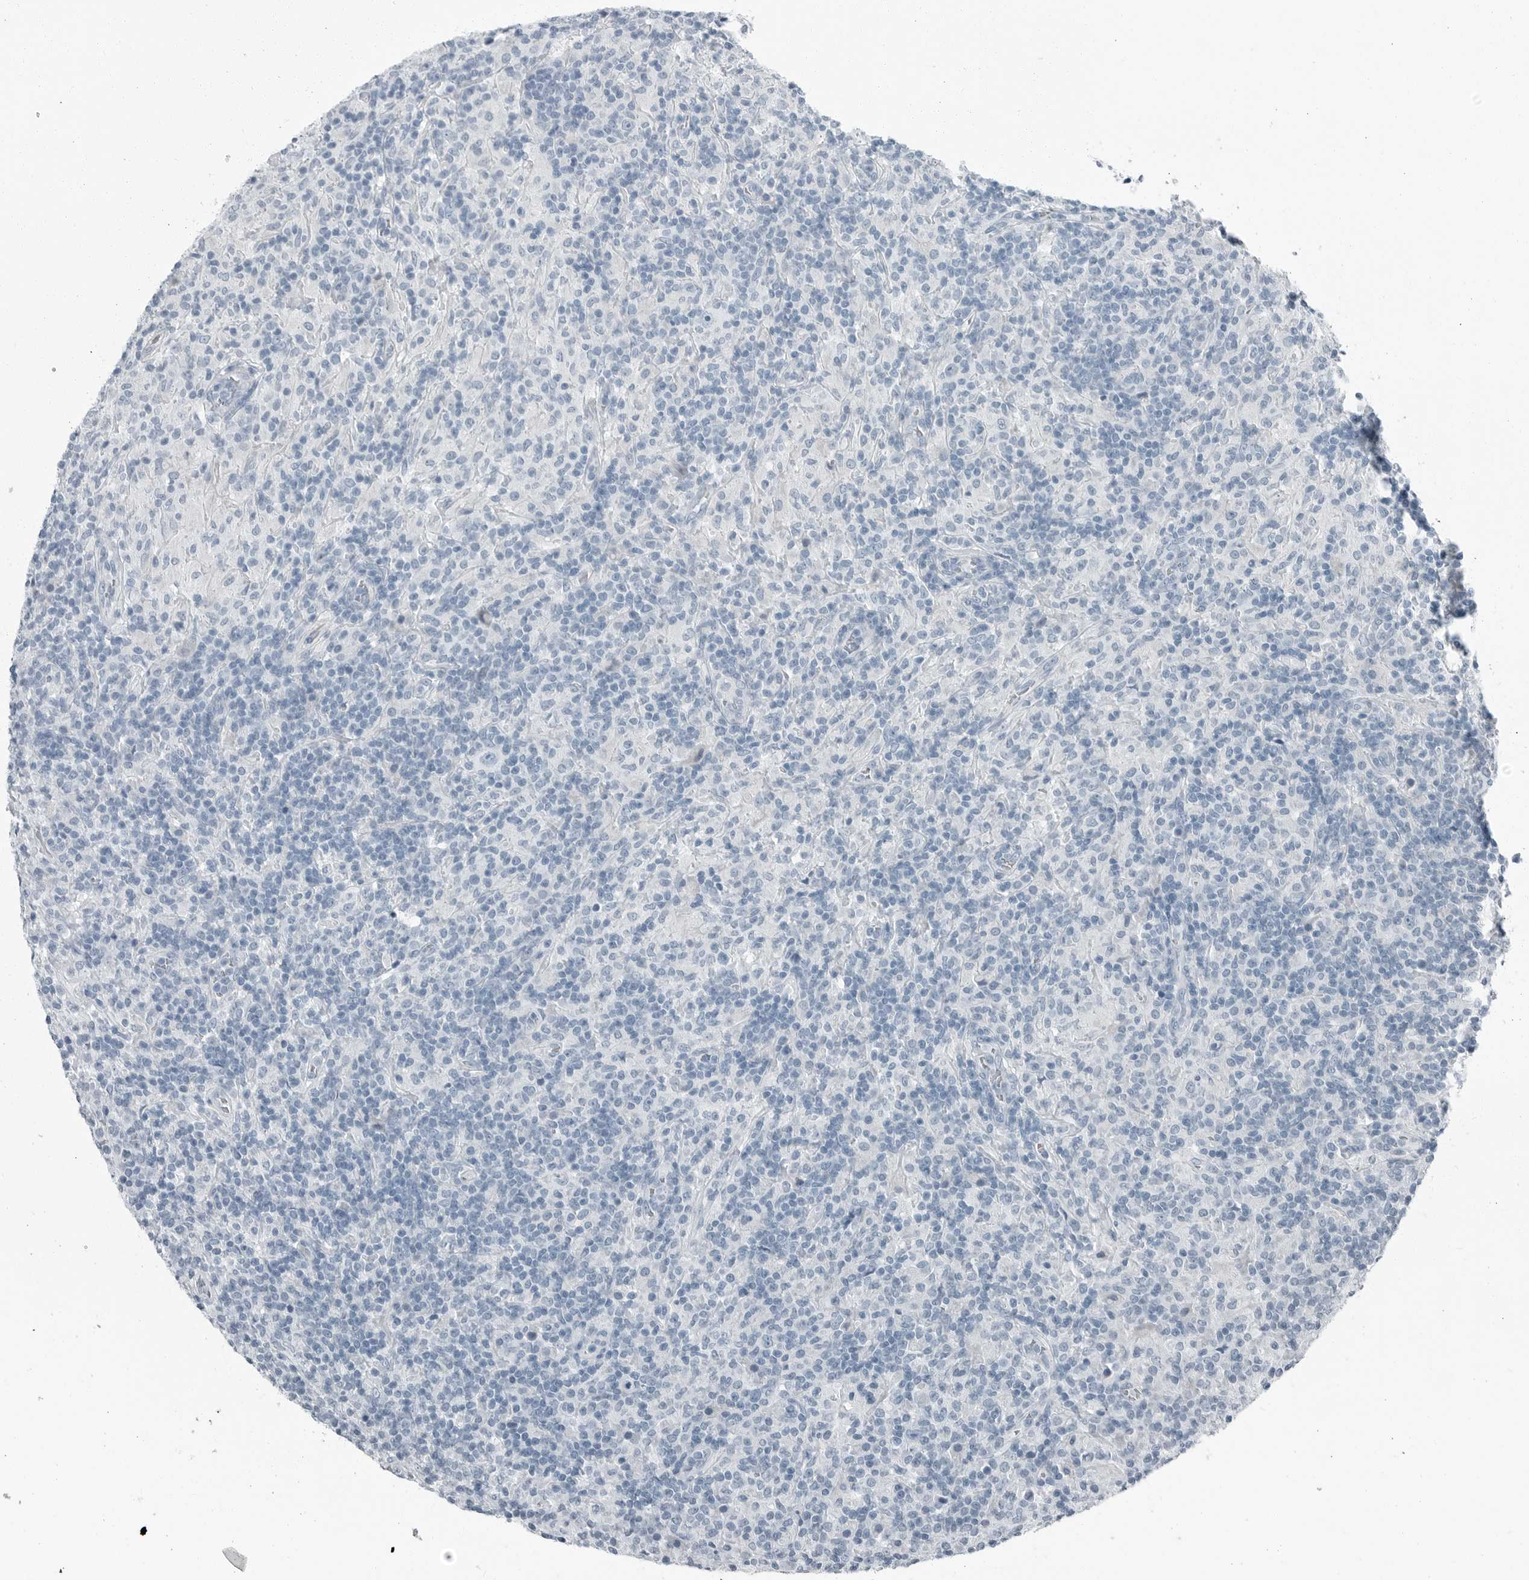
{"staining": {"intensity": "negative", "quantity": "none", "location": "none"}, "tissue": "lymphoma", "cell_type": "Tumor cells", "image_type": "cancer", "snomed": [{"axis": "morphology", "description": "Hodgkin's disease, NOS"}, {"axis": "topography", "description": "Lymph node"}], "caption": "Immunohistochemistry image of neoplastic tissue: Hodgkin's disease stained with DAB shows no significant protein staining in tumor cells. (Stains: DAB IHC with hematoxylin counter stain, Microscopy: brightfield microscopy at high magnification).", "gene": "ZPBP2", "patient": {"sex": "male", "age": 70}}